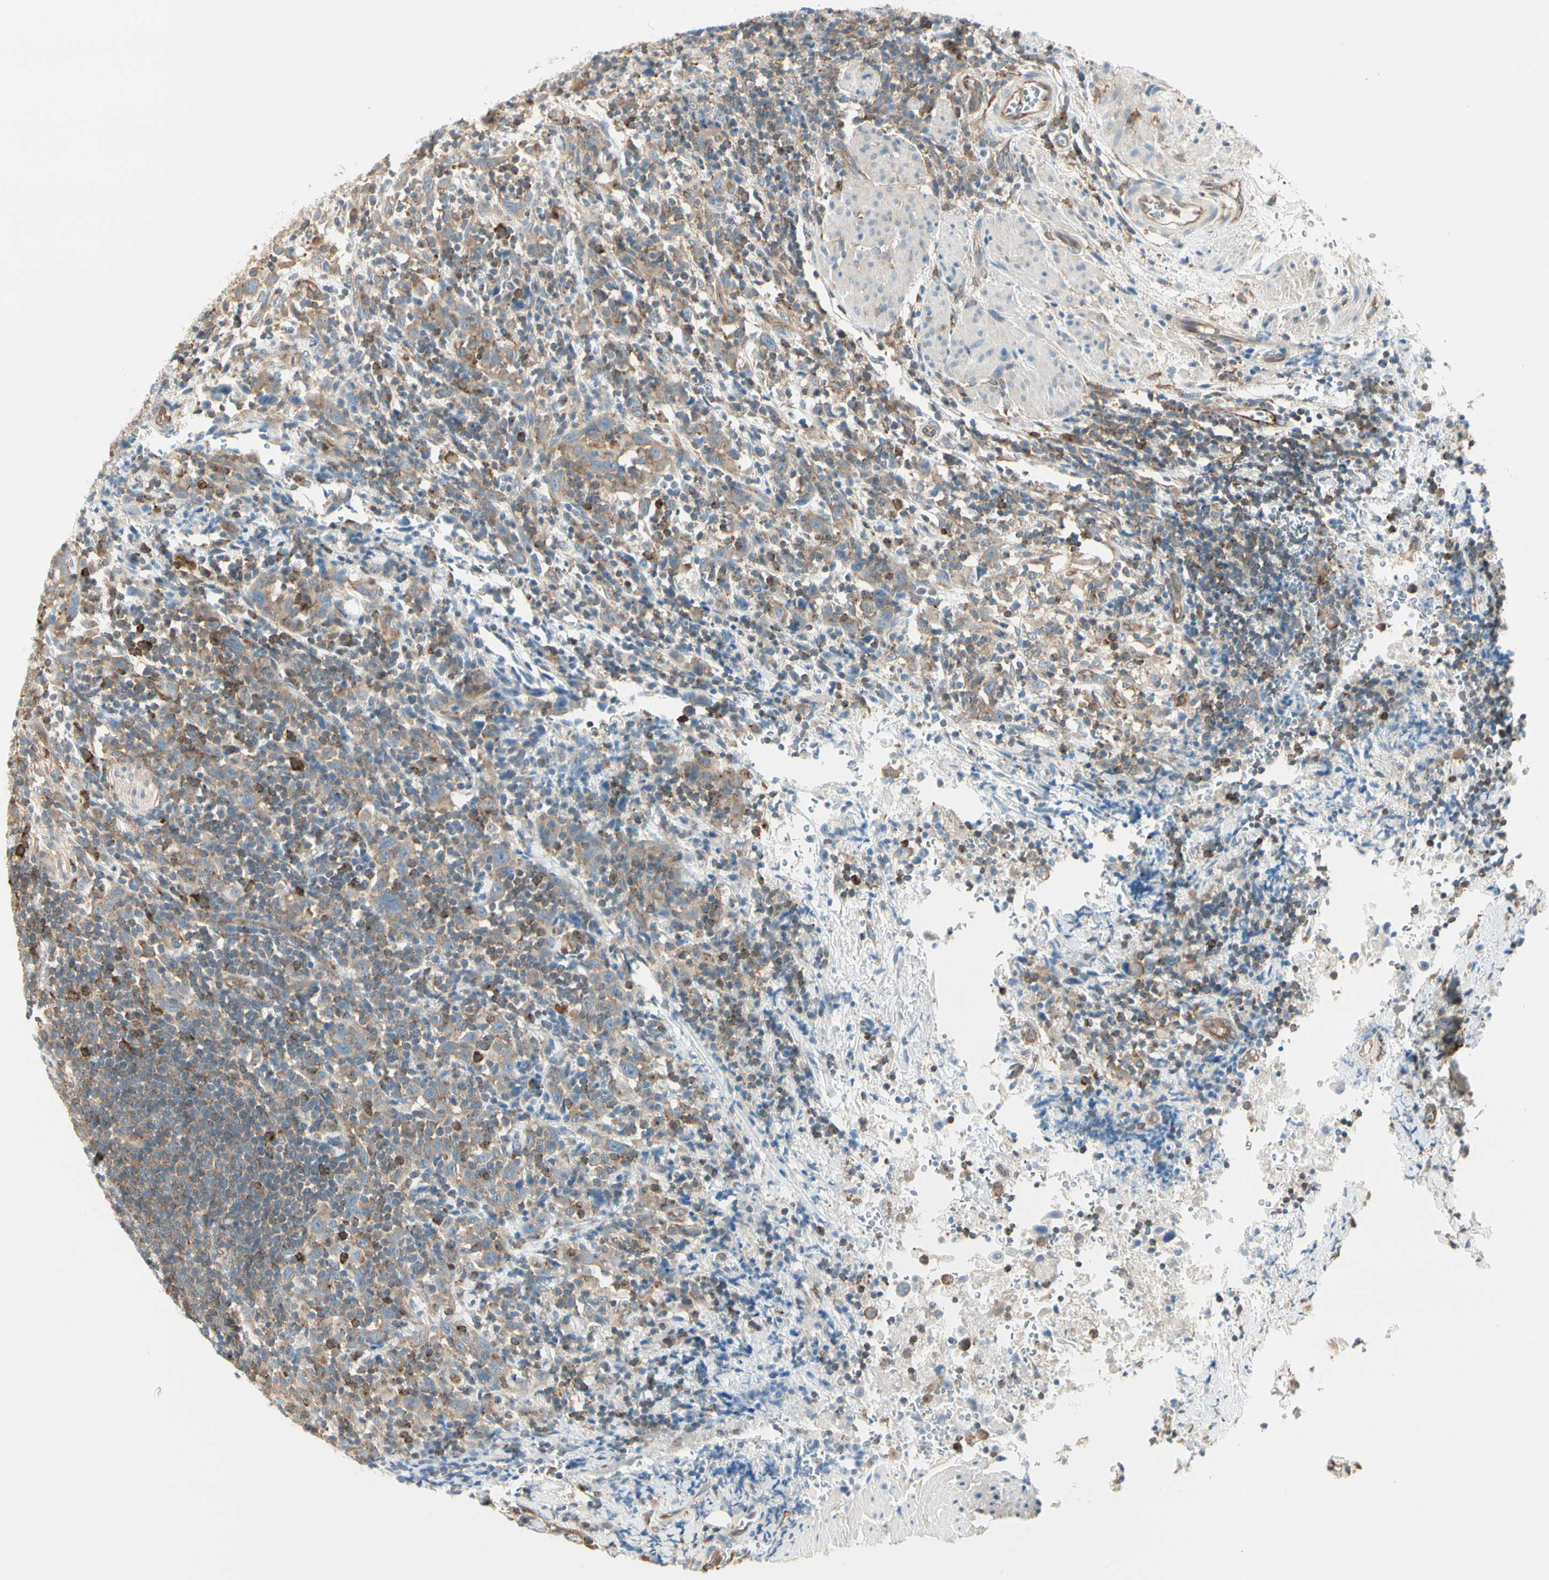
{"staining": {"intensity": "weak", "quantity": ">75%", "location": "cytoplasmic/membranous"}, "tissue": "urothelial cancer", "cell_type": "Tumor cells", "image_type": "cancer", "snomed": [{"axis": "morphology", "description": "Urothelial carcinoma, High grade"}, {"axis": "topography", "description": "Urinary bladder"}], "caption": "Weak cytoplasmic/membranous protein expression is seen in about >75% of tumor cells in high-grade urothelial carcinoma.", "gene": "AGFG1", "patient": {"sex": "male", "age": 61}}